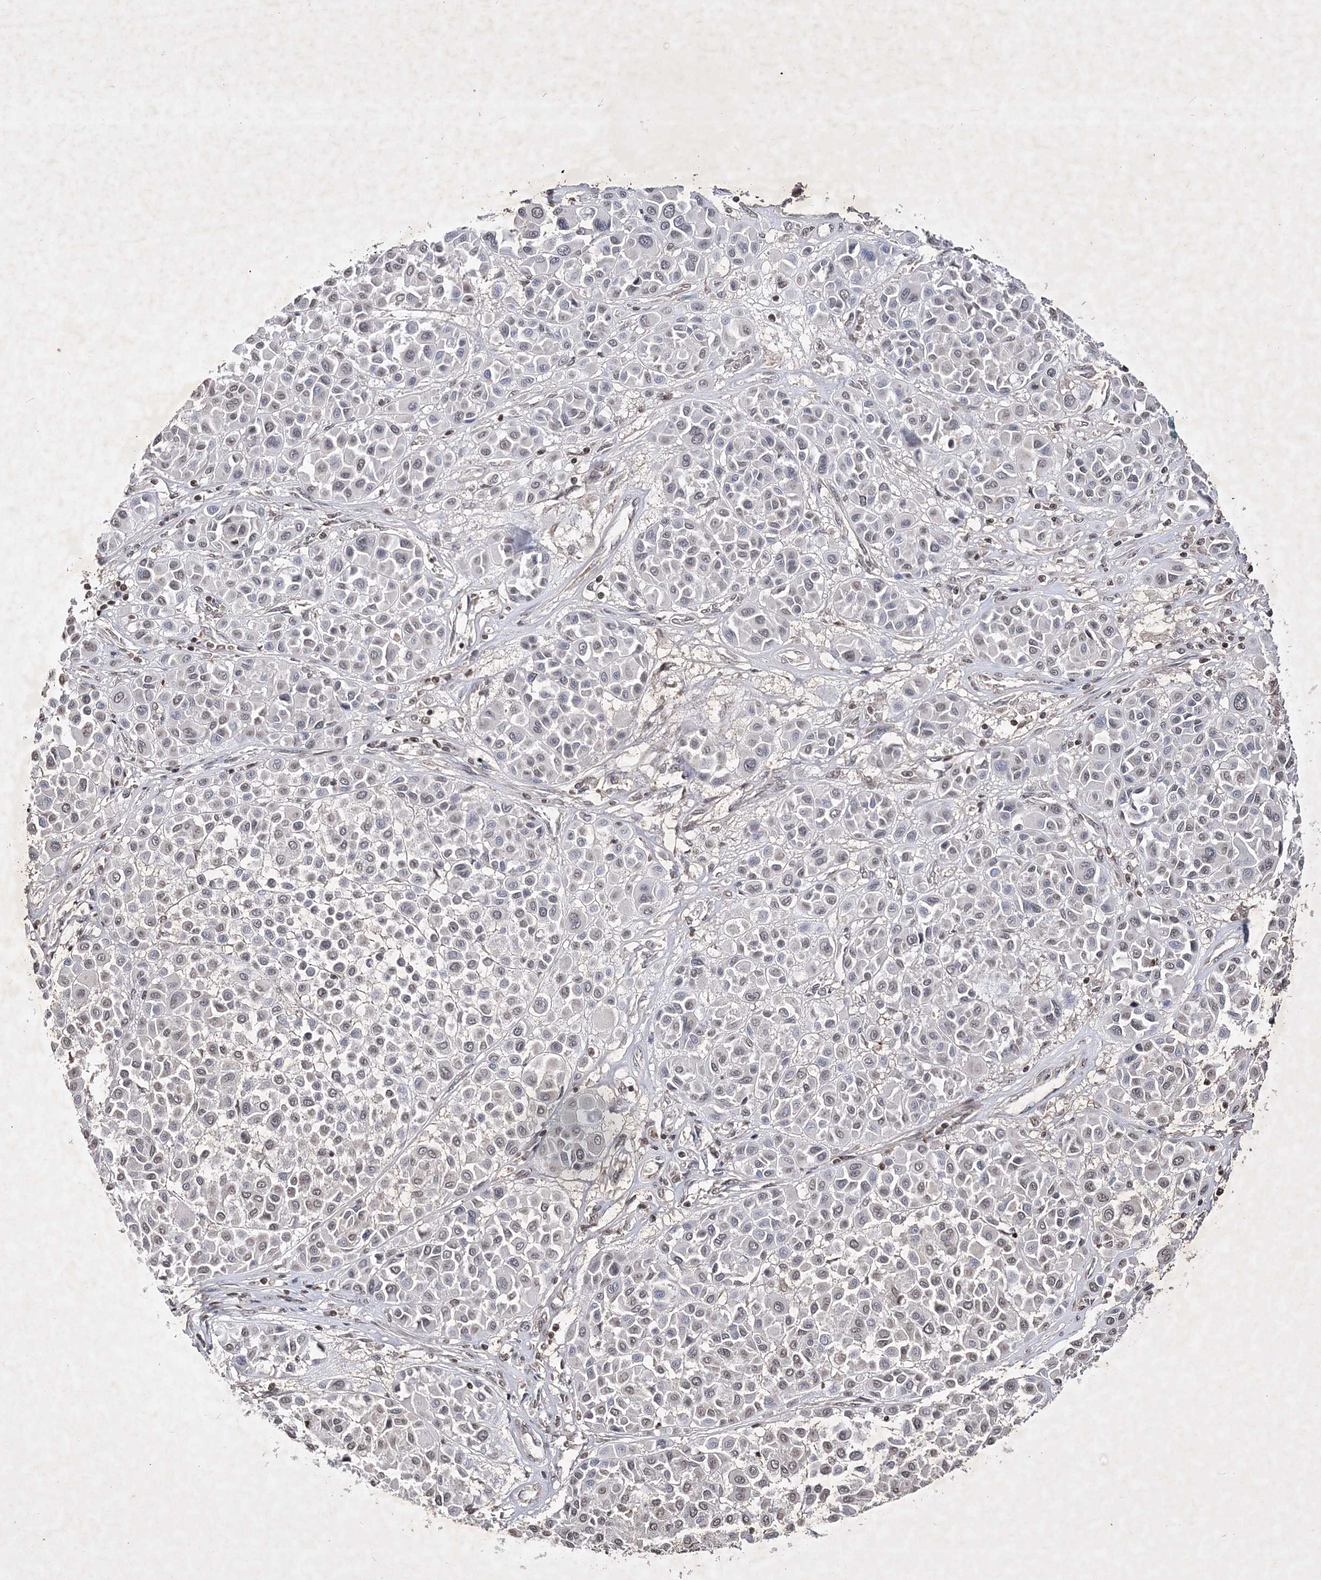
{"staining": {"intensity": "weak", "quantity": "<25%", "location": "nuclear"}, "tissue": "melanoma", "cell_type": "Tumor cells", "image_type": "cancer", "snomed": [{"axis": "morphology", "description": "Malignant melanoma, Metastatic site"}, {"axis": "topography", "description": "Soft tissue"}], "caption": "Immunohistochemistry histopathology image of melanoma stained for a protein (brown), which exhibits no staining in tumor cells.", "gene": "SOWAHB", "patient": {"sex": "male", "age": 41}}